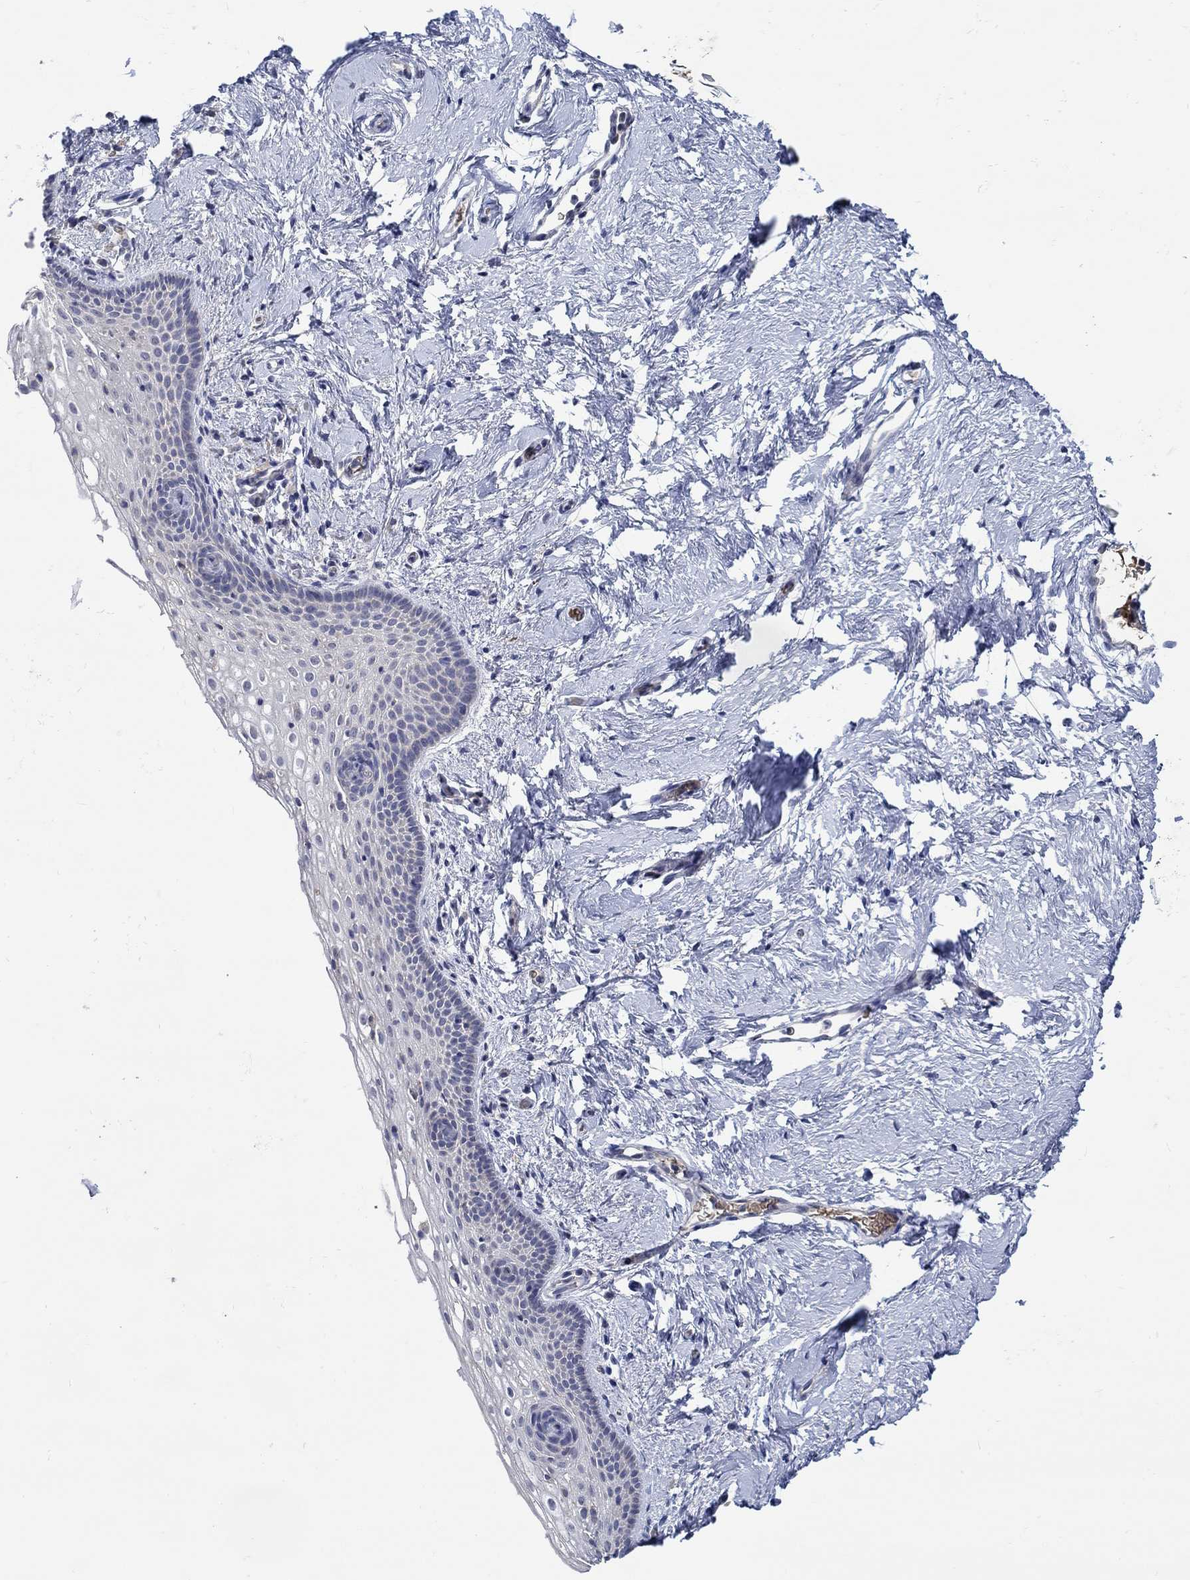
{"staining": {"intensity": "moderate", "quantity": "<25%", "location": "cytoplasmic/membranous"}, "tissue": "vagina", "cell_type": "Squamous epithelial cells", "image_type": "normal", "snomed": [{"axis": "morphology", "description": "Normal tissue, NOS"}, {"axis": "topography", "description": "Vagina"}], "caption": "Immunohistochemical staining of normal vagina demonstrates <25% levels of moderate cytoplasmic/membranous protein staining in approximately <25% of squamous epithelial cells.", "gene": "WASF1", "patient": {"sex": "female", "age": 61}}